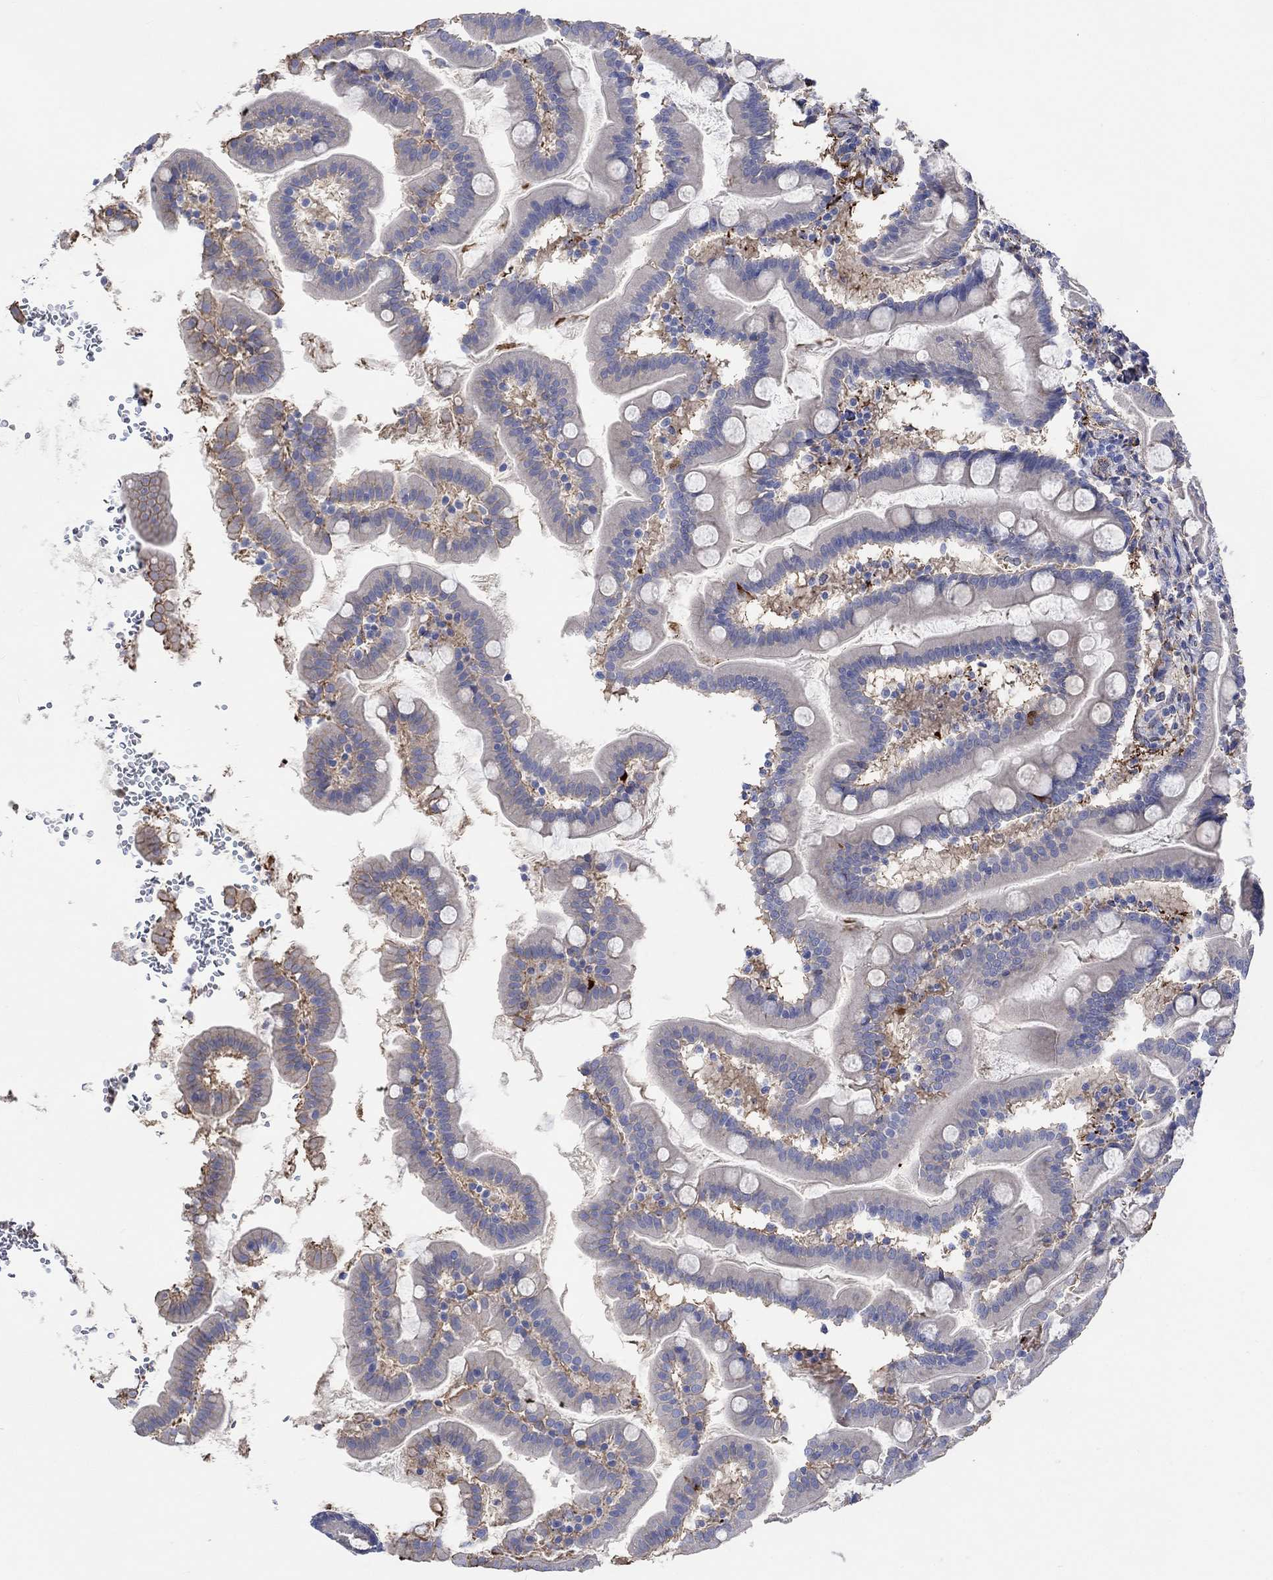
{"staining": {"intensity": "negative", "quantity": "none", "location": "none"}, "tissue": "small intestine", "cell_type": "Glandular cells", "image_type": "normal", "snomed": [{"axis": "morphology", "description": "Normal tissue, NOS"}, {"axis": "topography", "description": "Small intestine"}], "caption": "Immunohistochemistry (IHC) image of normal small intestine: human small intestine stained with DAB (3,3'-diaminobenzidine) demonstrates no significant protein expression in glandular cells. (Brightfield microscopy of DAB IHC at high magnification).", "gene": "TGM2", "patient": {"sex": "female", "age": 44}}